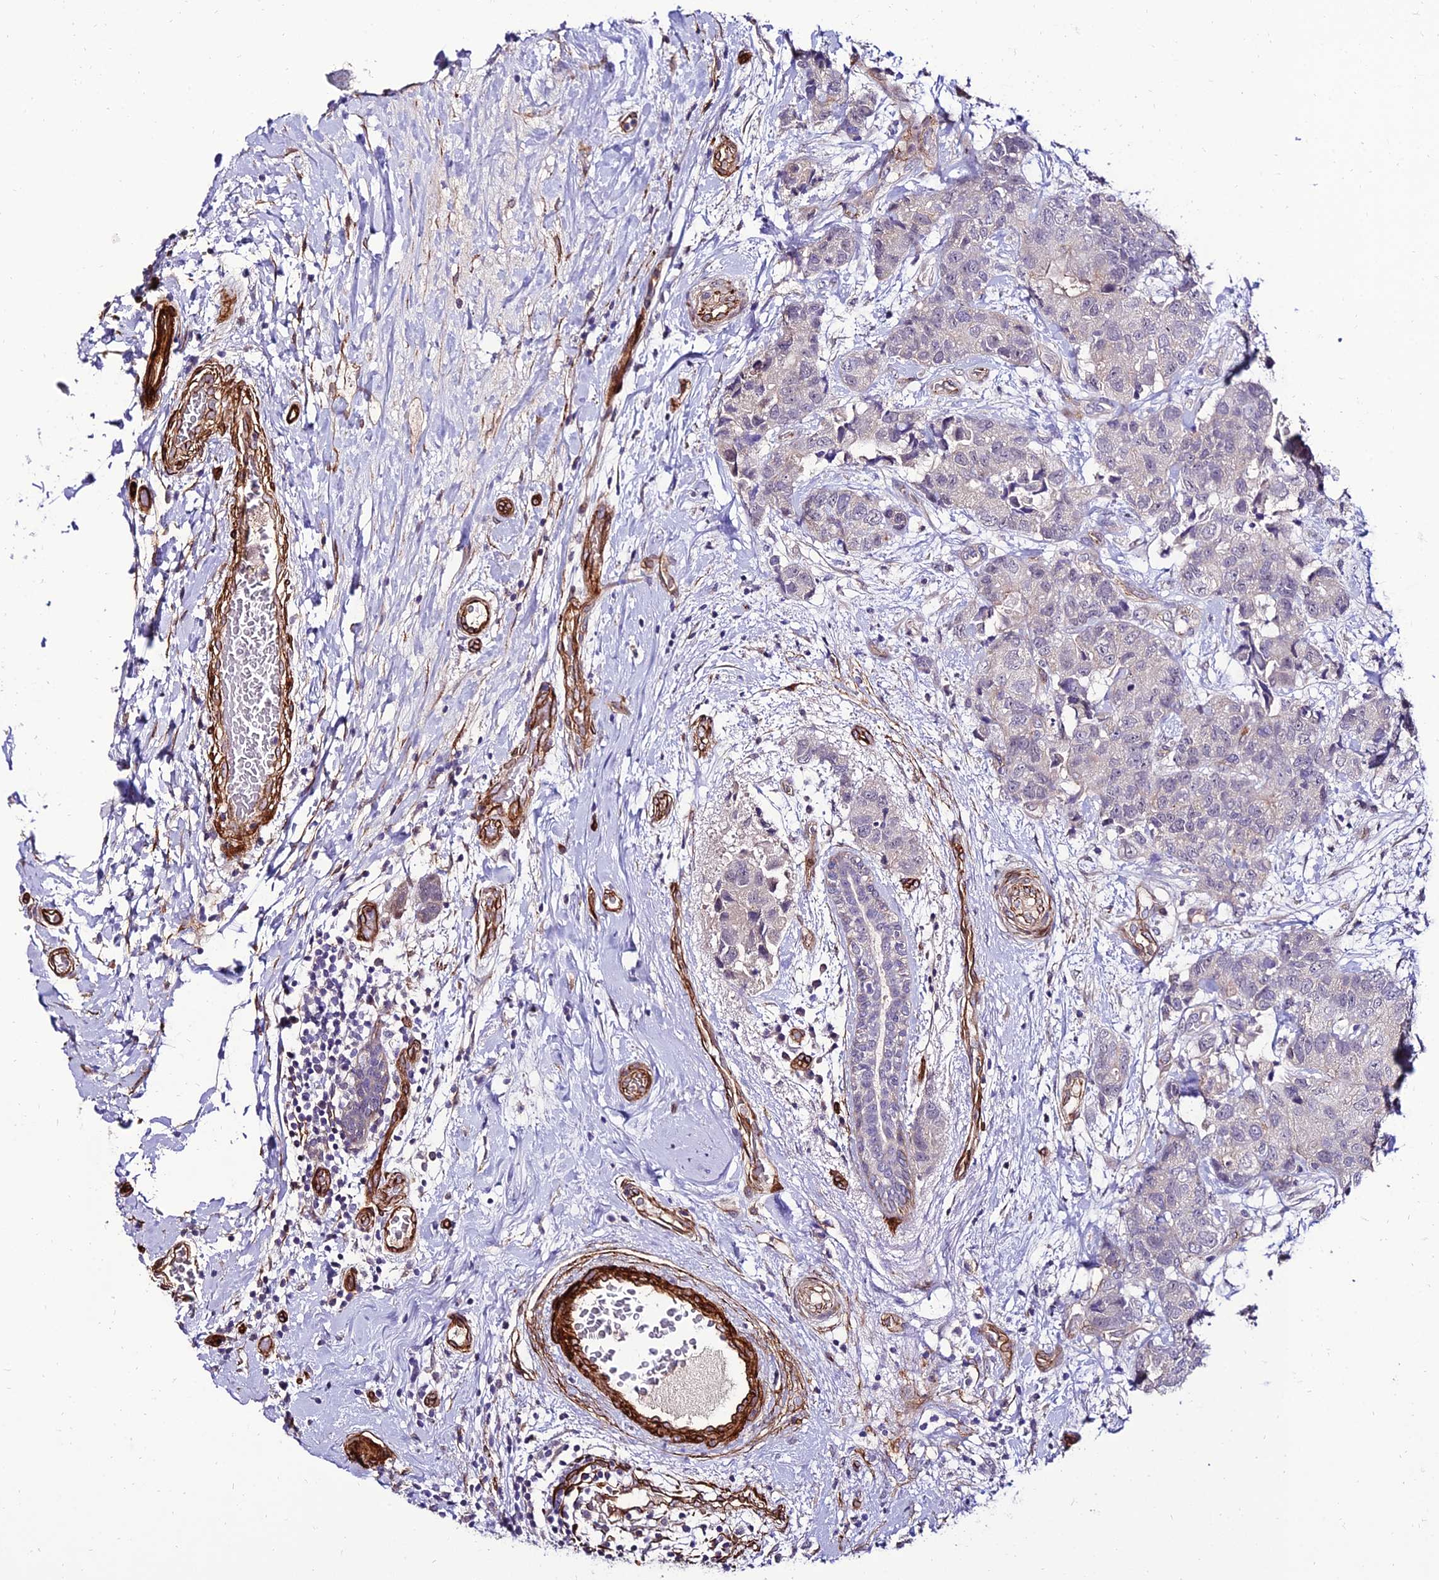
{"staining": {"intensity": "negative", "quantity": "none", "location": "none"}, "tissue": "breast cancer", "cell_type": "Tumor cells", "image_type": "cancer", "snomed": [{"axis": "morphology", "description": "Duct carcinoma"}, {"axis": "topography", "description": "Breast"}], "caption": "There is no significant staining in tumor cells of breast cancer. (DAB immunohistochemistry visualized using brightfield microscopy, high magnification).", "gene": "ALDH3B2", "patient": {"sex": "female", "age": 62}}